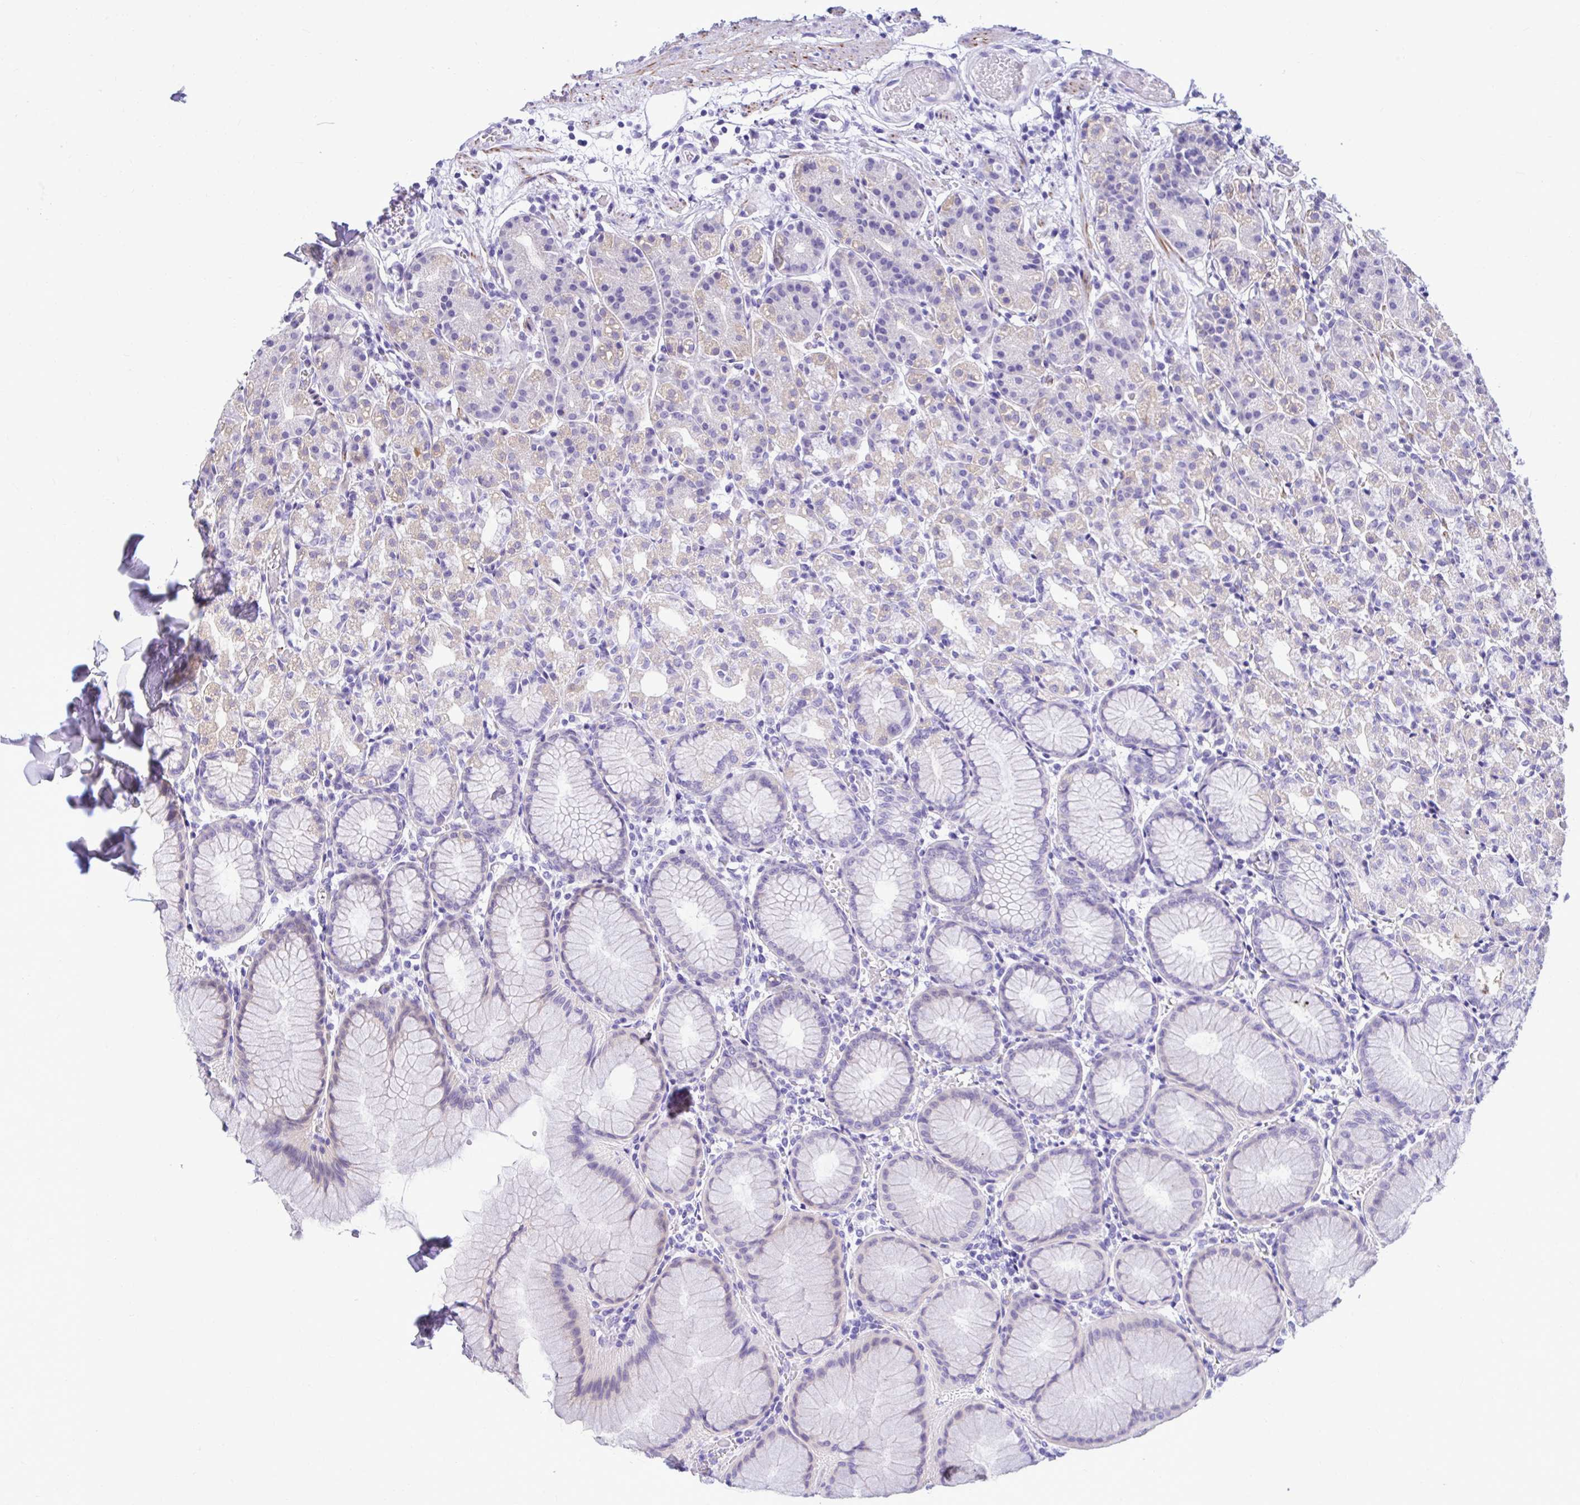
{"staining": {"intensity": "negative", "quantity": "none", "location": "none"}, "tissue": "stomach", "cell_type": "Glandular cells", "image_type": "normal", "snomed": [{"axis": "morphology", "description": "Normal tissue, NOS"}, {"axis": "topography", "description": "Stomach"}], "caption": "Stomach stained for a protein using IHC displays no positivity glandular cells.", "gene": "ABCG2", "patient": {"sex": "female", "age": 57}}